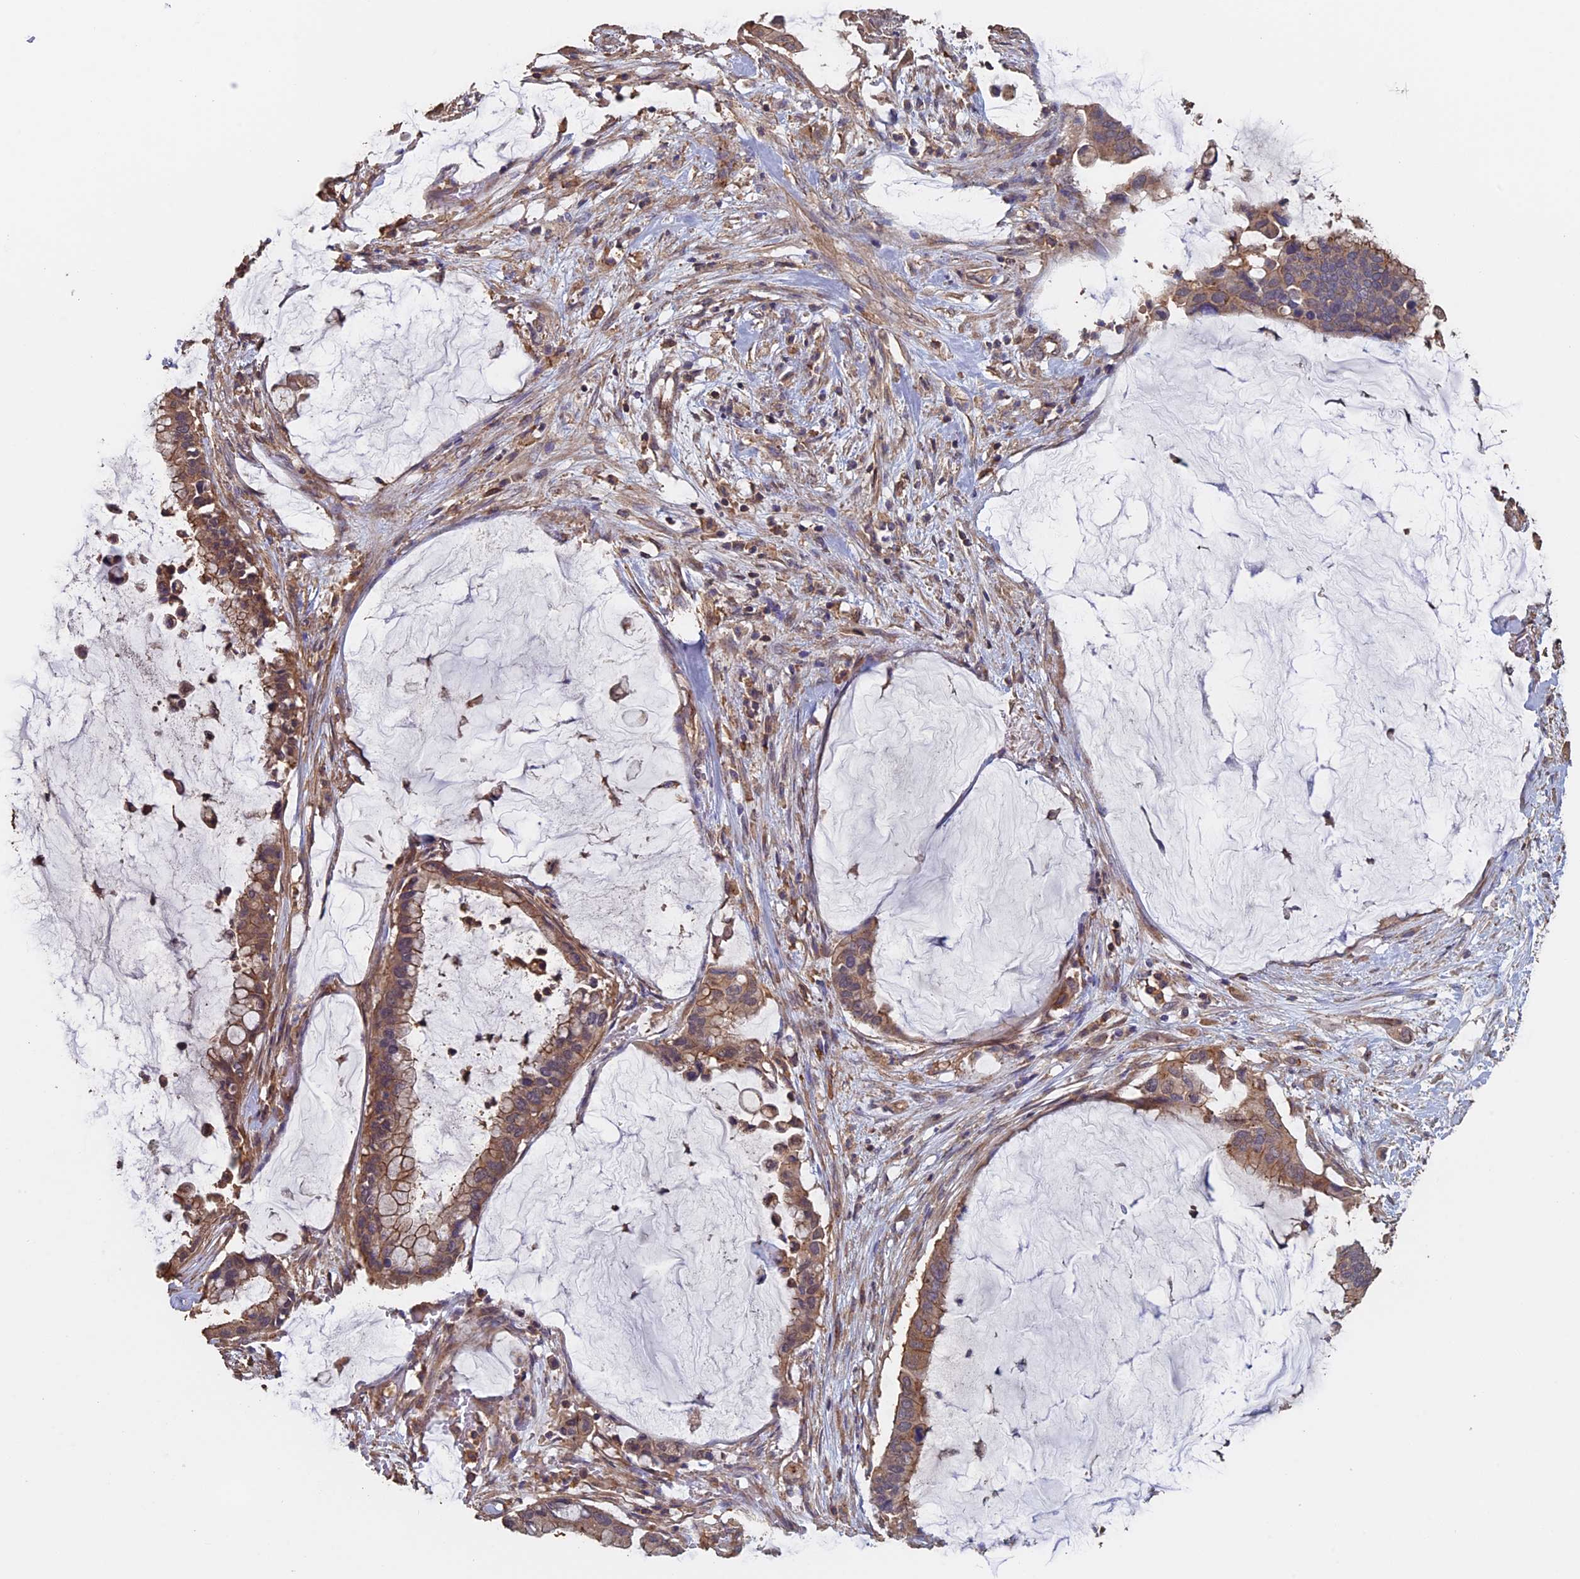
{"staining": {"intensity": "moderate", "quantity": ">75%", "location": "cytoplasmic/membranous"}, "tissue": "pancreatic cancer", "cell_type": "Tumor cells", "image_type": "cancer", "snomed": [{"axis": "morphology", "description": "Adenocarcinoma, NOS"}, {"axis": "topography", "description": "Pancreas"}], "caption": "This is a micrograph of immunohistochemistry (IHC) staining of pancreatic cancer, which shows moderate staining in the cytoplasmic/membranous of tumor cells.", "gene": "PIGQ", "patient": {"sex": "male", "age": 41}}